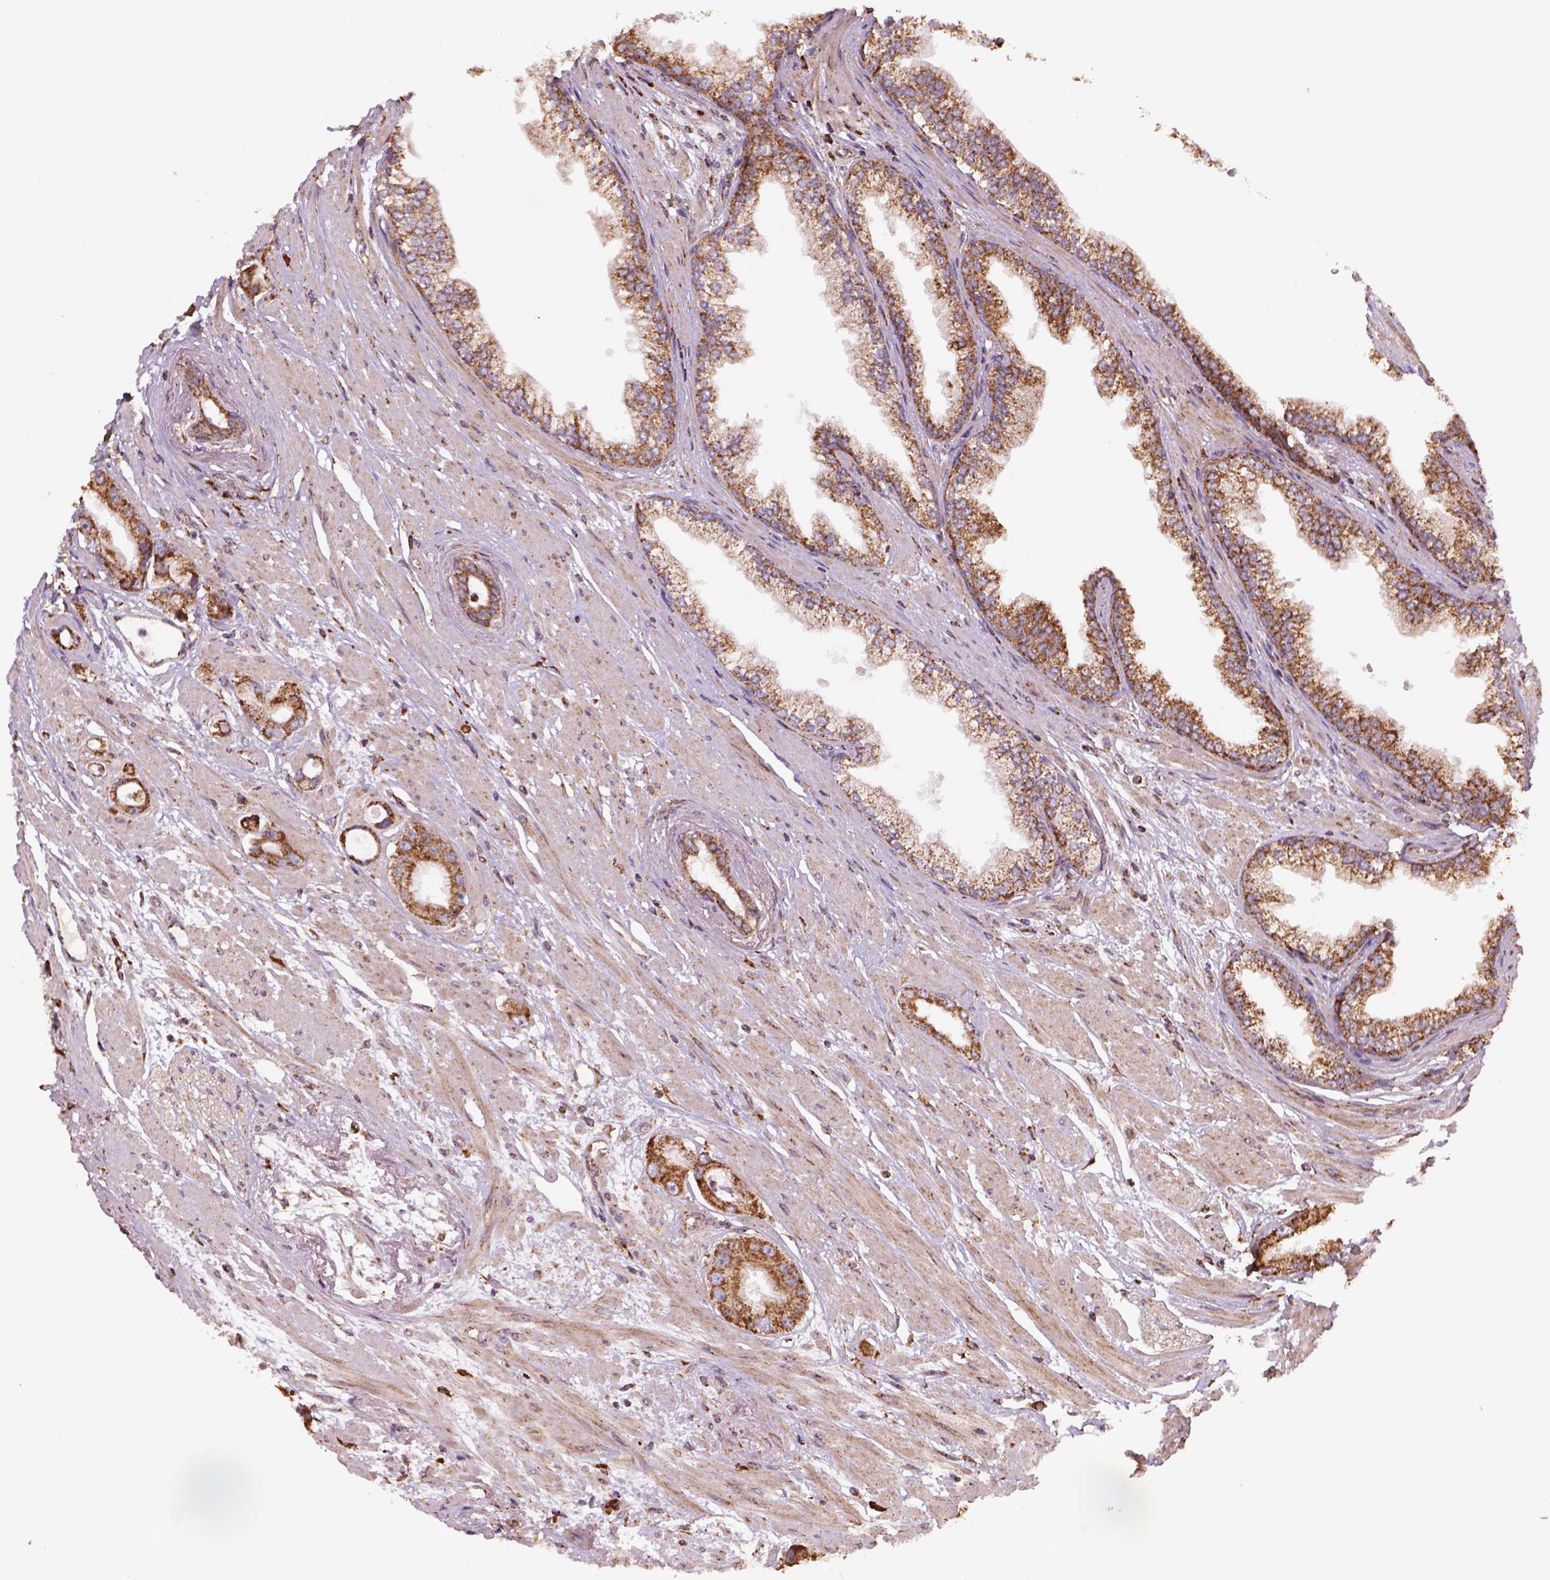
{"staining": {"intensity": "moderate", "quantity": ">75%", "location": "cytoplasmic/membranous"}, "tissue": "prostate cancer", "cell_type": "Tumor cells", "image_type": "cancer", "snomed": [{"axis": "morphology", "description": "Adenocarcinoma, Low grade"}, {"axis": "topography", "description": "Prostate"}], "caption": "Tumor cells show medium levels of moderate cytoplasmic/membranous expression in about >75% of cells in human prostate low-grade adenocarcinoma.", "gene": "MAPK8IP3", "patient": {"sex": "male", "age": 60}}